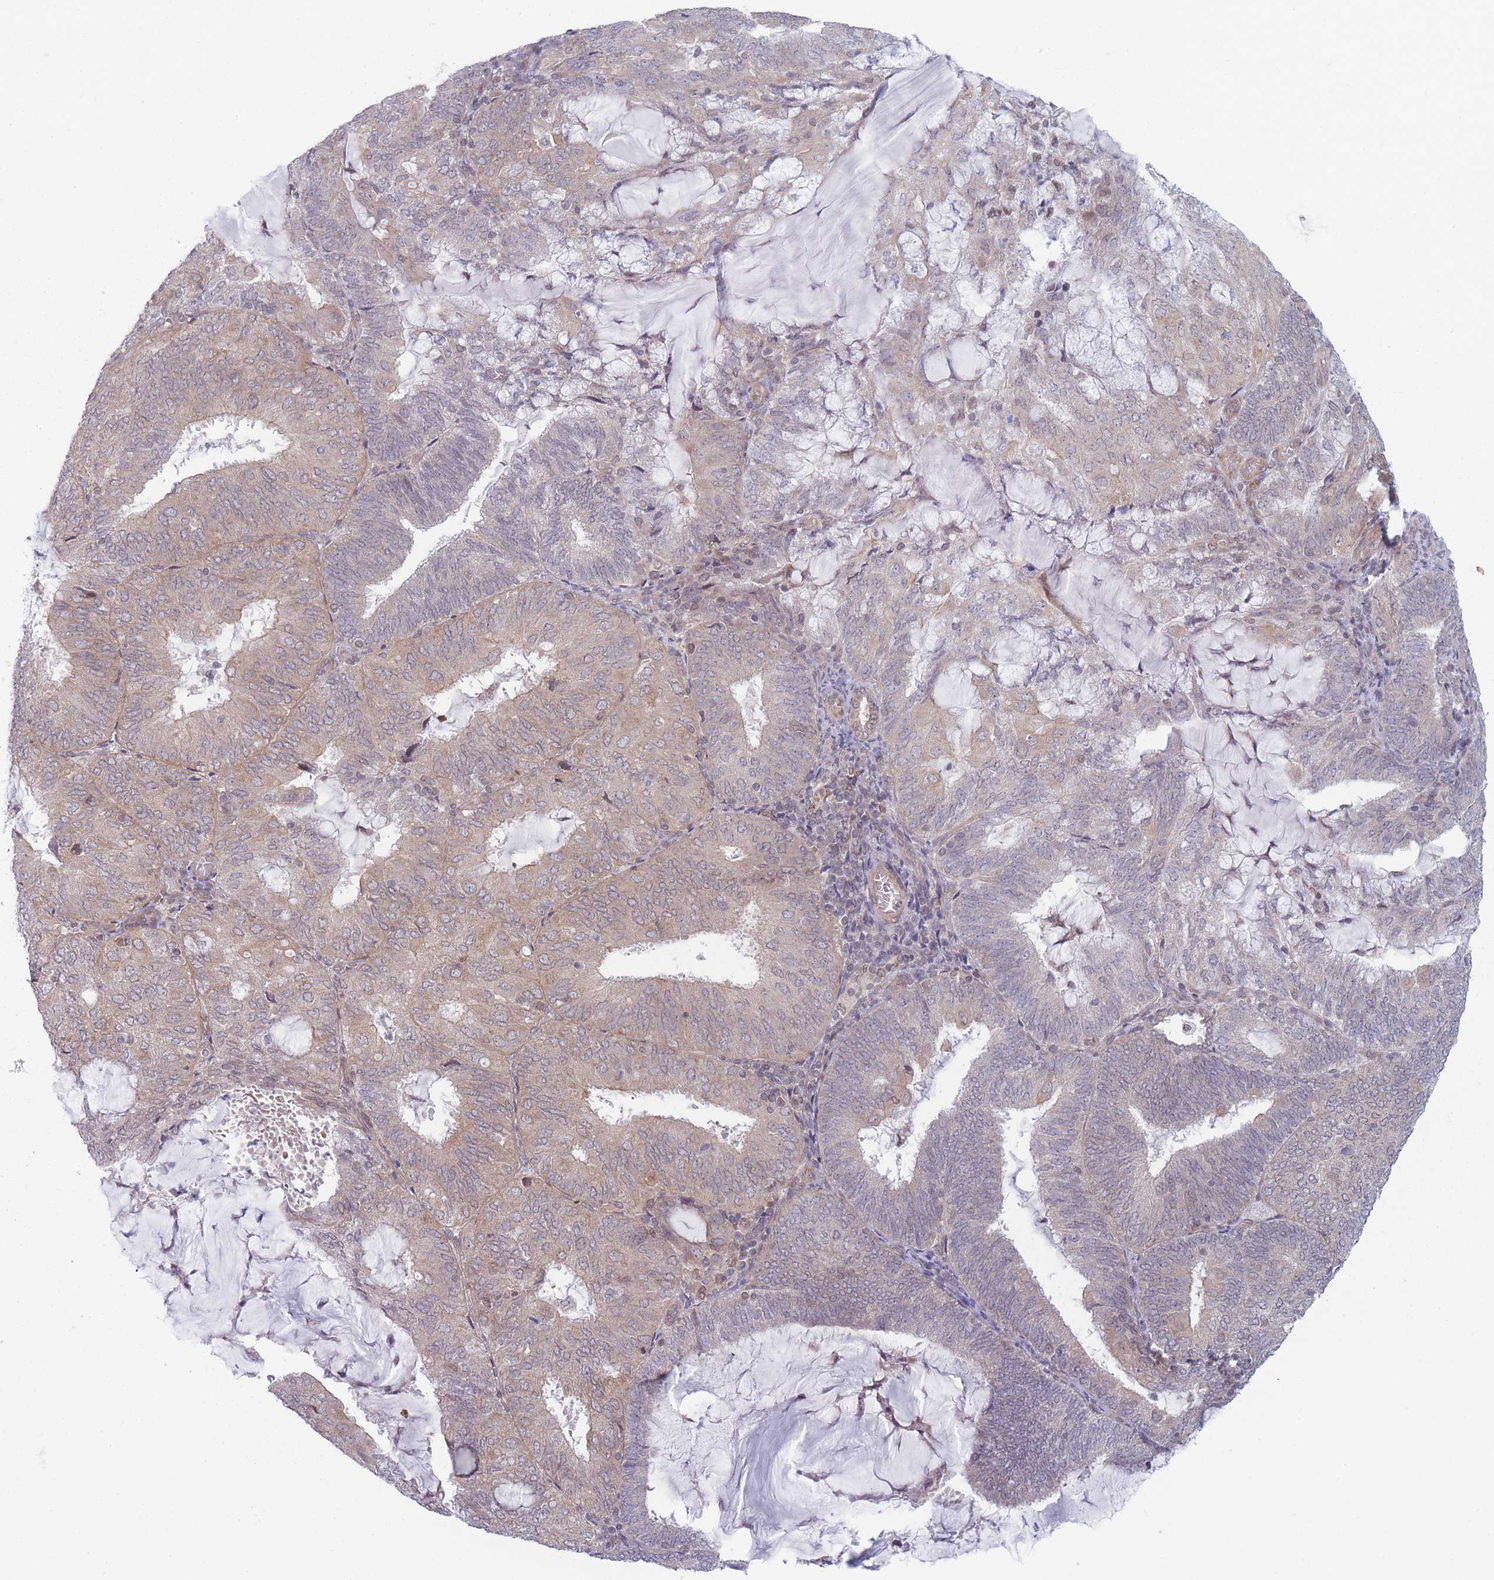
{"staining": {"intensity": "moderate", "quantity": "<25%", "location": "cytoplasmic/membranous"}, "tissue": "endometrial cancer", "cell_type": "Tumor cells", "image_type": "cancer", "snomed": [{"axis": "morphology", "description": "Adenocarcinoma, NOS"}, {"axis": "topography", "description": "Endometrium"}], "caption": "A high-resolution image shows immunohistochemistry staining of adenocarcinoma (endometrial), which reveals moderate cytoplasmic/membranous staining in about <25% of tumor cells.", "gene": "VRK2", "patient": {"sex": "female", "age": 81}}